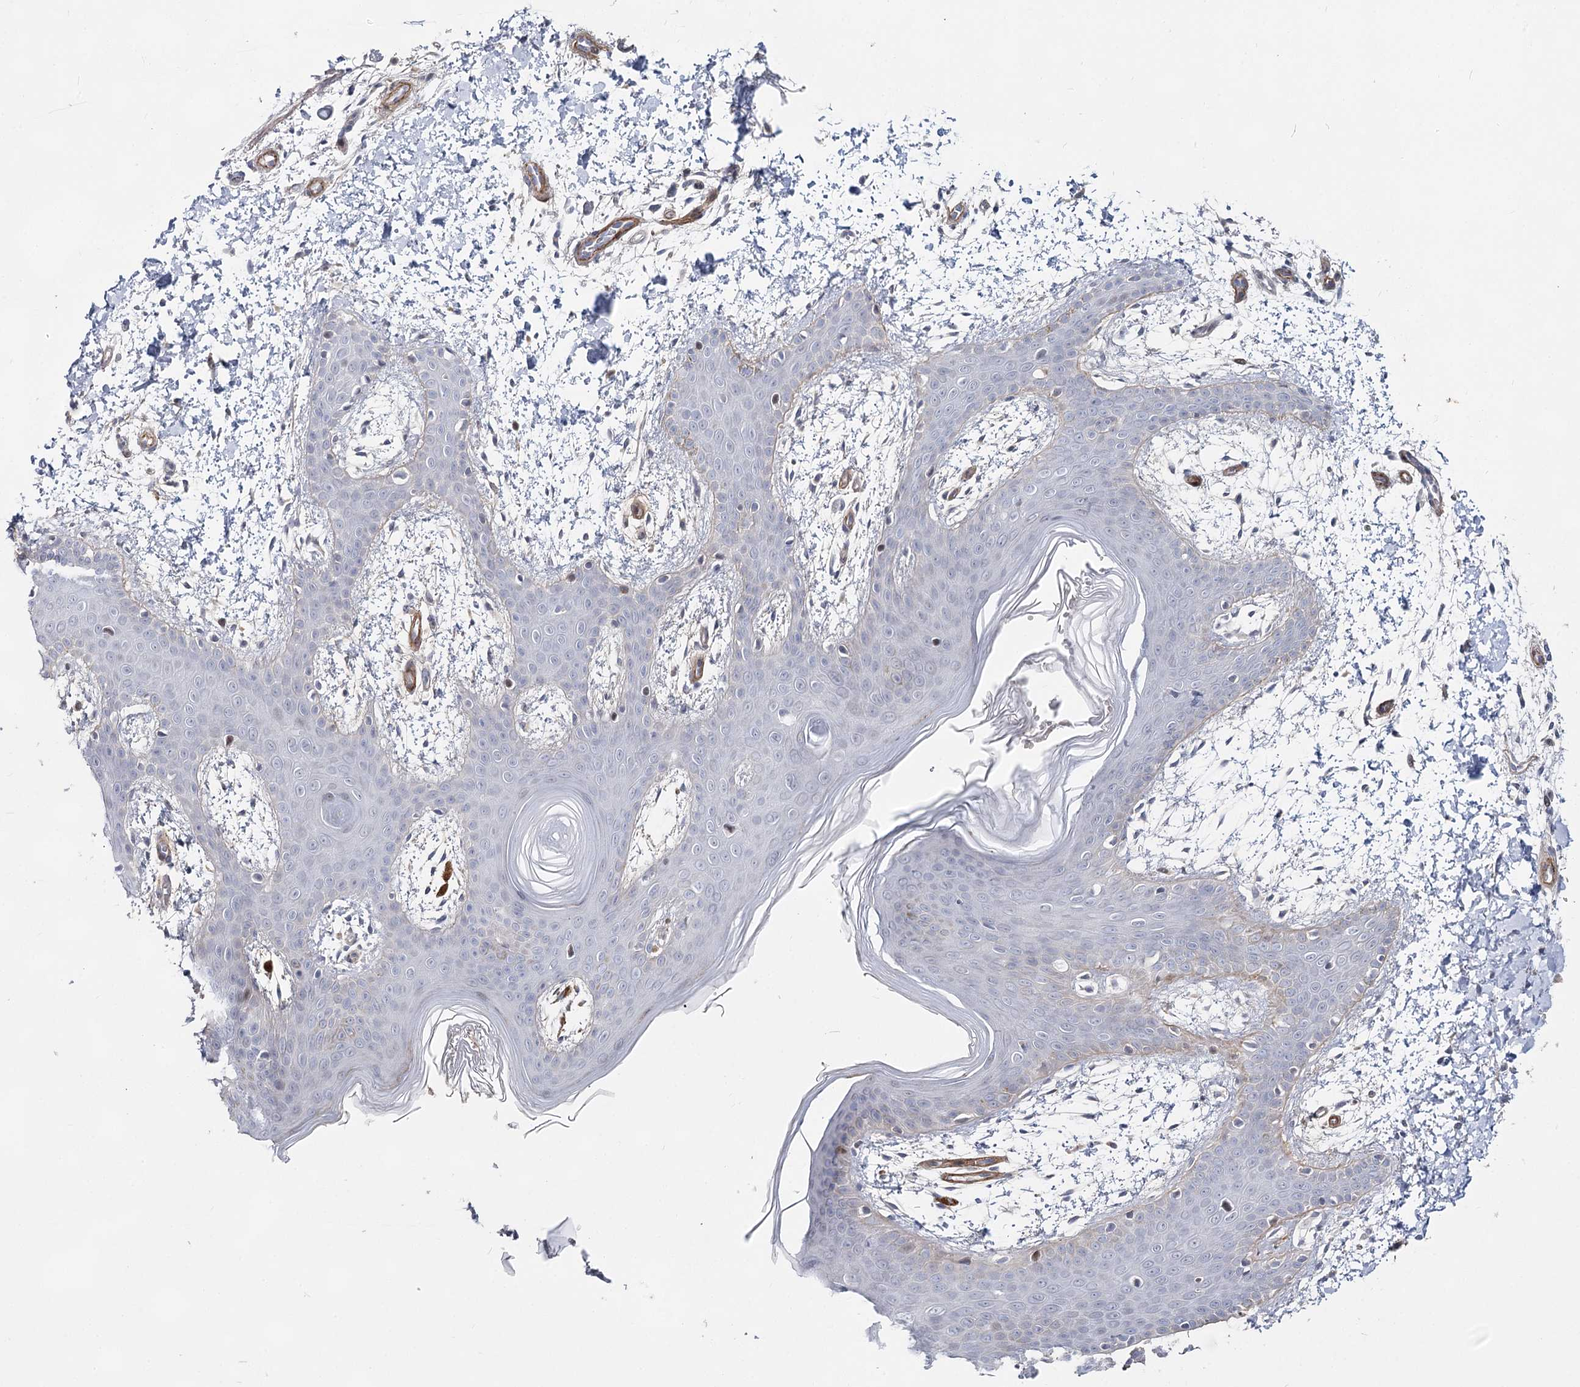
{"staining": {"intensity": "negative", "quantity": "none", "location": "none"}, "tissue": "skin", "cell_type": "Fibroblasts", "image_type": "normal", "snomed": [{"axis": "morphology", "description": "Normal tissue, NOS"}, {"axis": "topography", "description": "Skin"}], "caption": "An IHC photomicrograph of unremarkable skin is shown. There is no staining in fibroblasts of skin. (Immunohistochemistry (ihc), brightfield microscopy, high magnification).", "gene": "ATL2", "patient": {"sex": "male", "age": 36}}